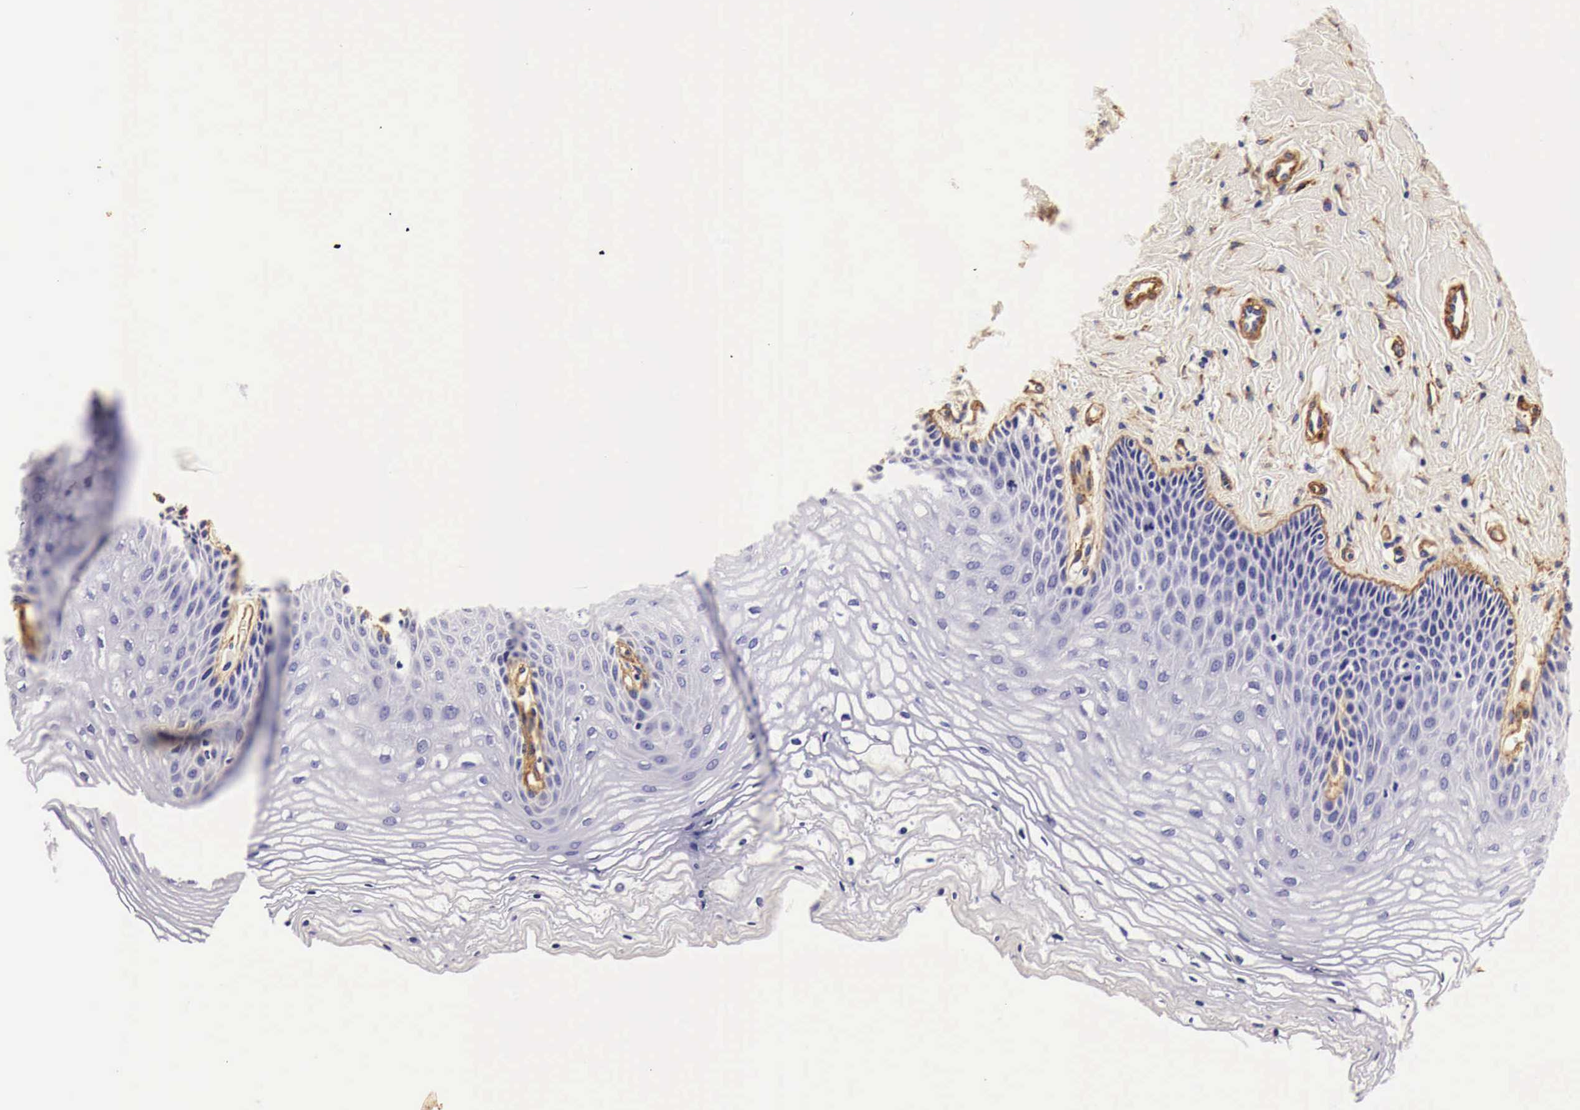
{"staining": {"intensity": "negative", "quantity": "none", "location": "none"}, "tissue": "vagina", "cell_type": "Squamous epithelial cells", "image_type": "normal", "snomed": [{"axis": "morphology", "description": "Normal tissue, NOS"}, {"axis": "topography", "description": "Vagina"}], "caption": "High power microscopy micrograph of an immunohistochemistry (IHC) photomicrograph of unremarkable vagina, revealing no significant staining in squamous epithelial cells. (Stains: DAB (3,3'-diaminobenzidine) immunohistochemistry (IHC) with hematoxylin counter stain, Microscopy: brightfield microscopy at high magnification).", "gene": "LAMB2", "patient": {"sex": "female", "age": 68}}